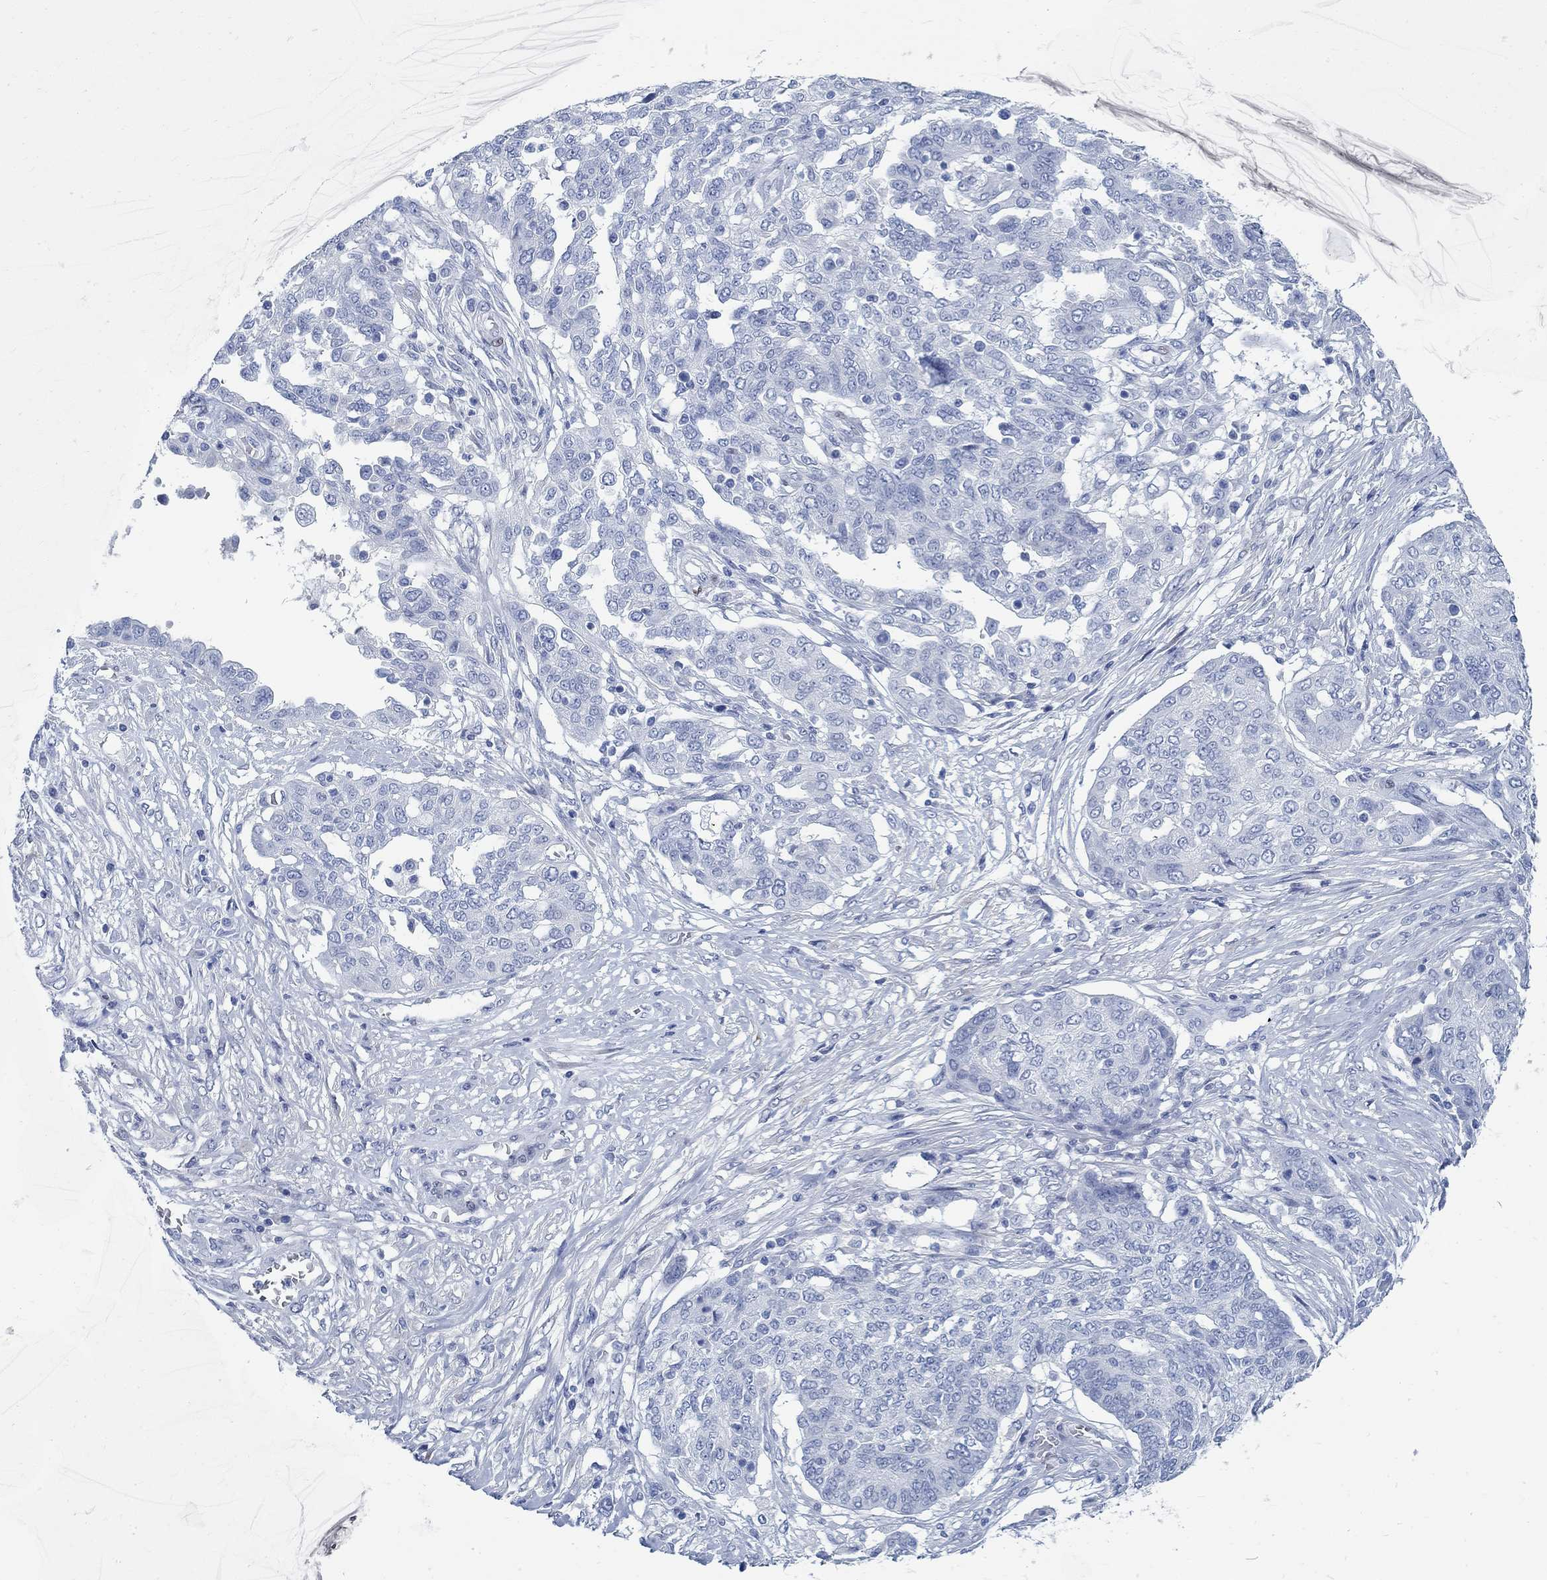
{"staining": {"intensity": "negative", "quantity": "none", "location": "none"}, "tissue": "ovarian cancer", "cell_type": "Tumor cells", "image_type": "cancer", "snomed": [{"axis": "morphology", "description": "Cystadenocarcinoma, serous, NOS"}, {"axis": "topography", "description": "Ovary"}], "caption": "Immunohistochemistry micrograph of neoplastic tissue: human ovarian serous cystadenocarcinoma stained with DAB exhibits no significant protein positivity in tumor cells.", "gene": "RBM20", "patient": {"sex": "female", "age": 67}}